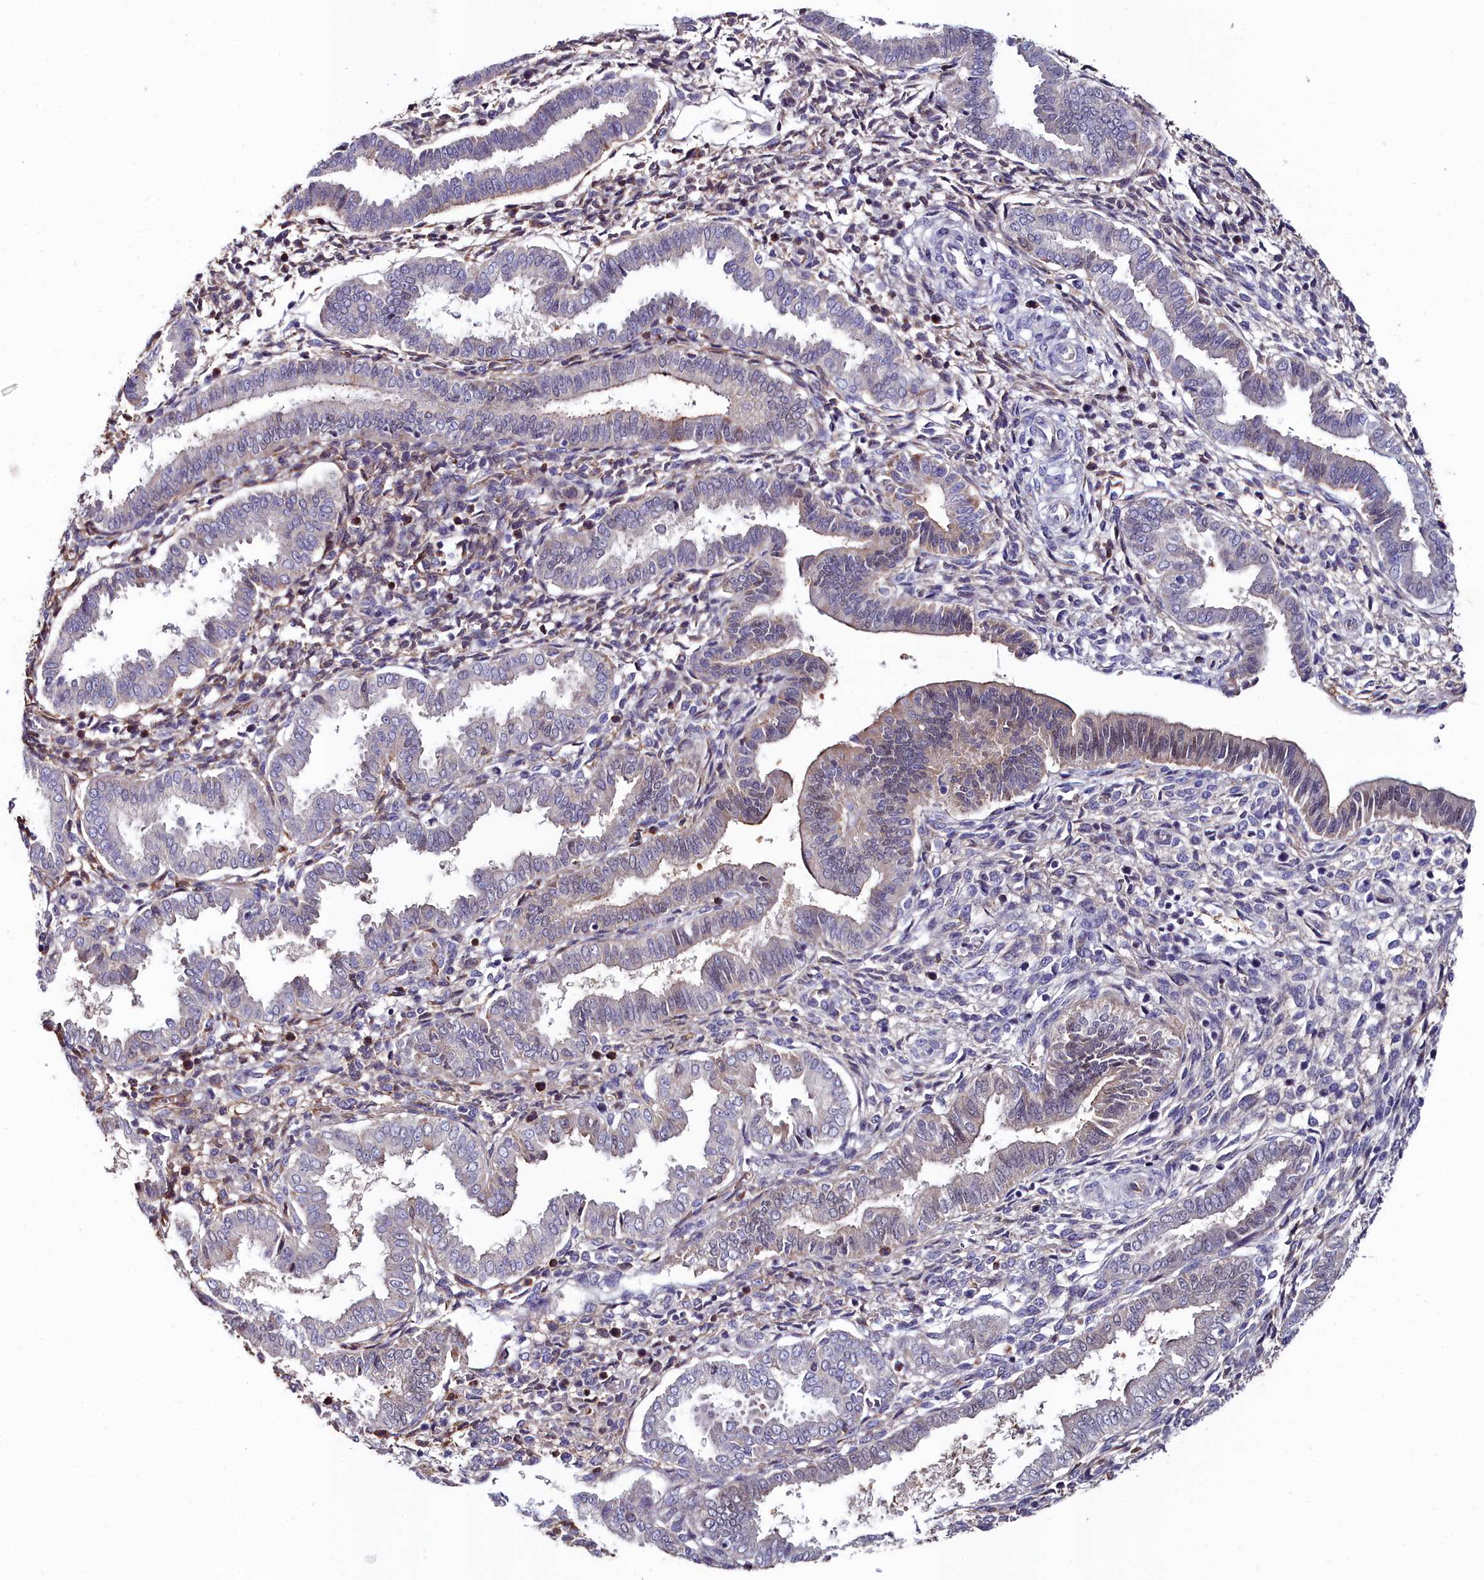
{"staining": {"intensity": "weak", "quantity": "<25%", "location": "cytoplasmic/membranous"}, "tissue": "endometrium", "cell_type": "Cells in endometrial stroma", "image_type": "normal", "snomed": [{"axis": "morphology", "description": "Normal tissue, NOS"}, {"axis": "topography", "description": "Endometrium"}], "caption": "A histopathology image of human endometrium is negative for staining in cells in endometrial stroma.", "gene": "KCTD18", "patient": {"sex": "female", "age": 24}}